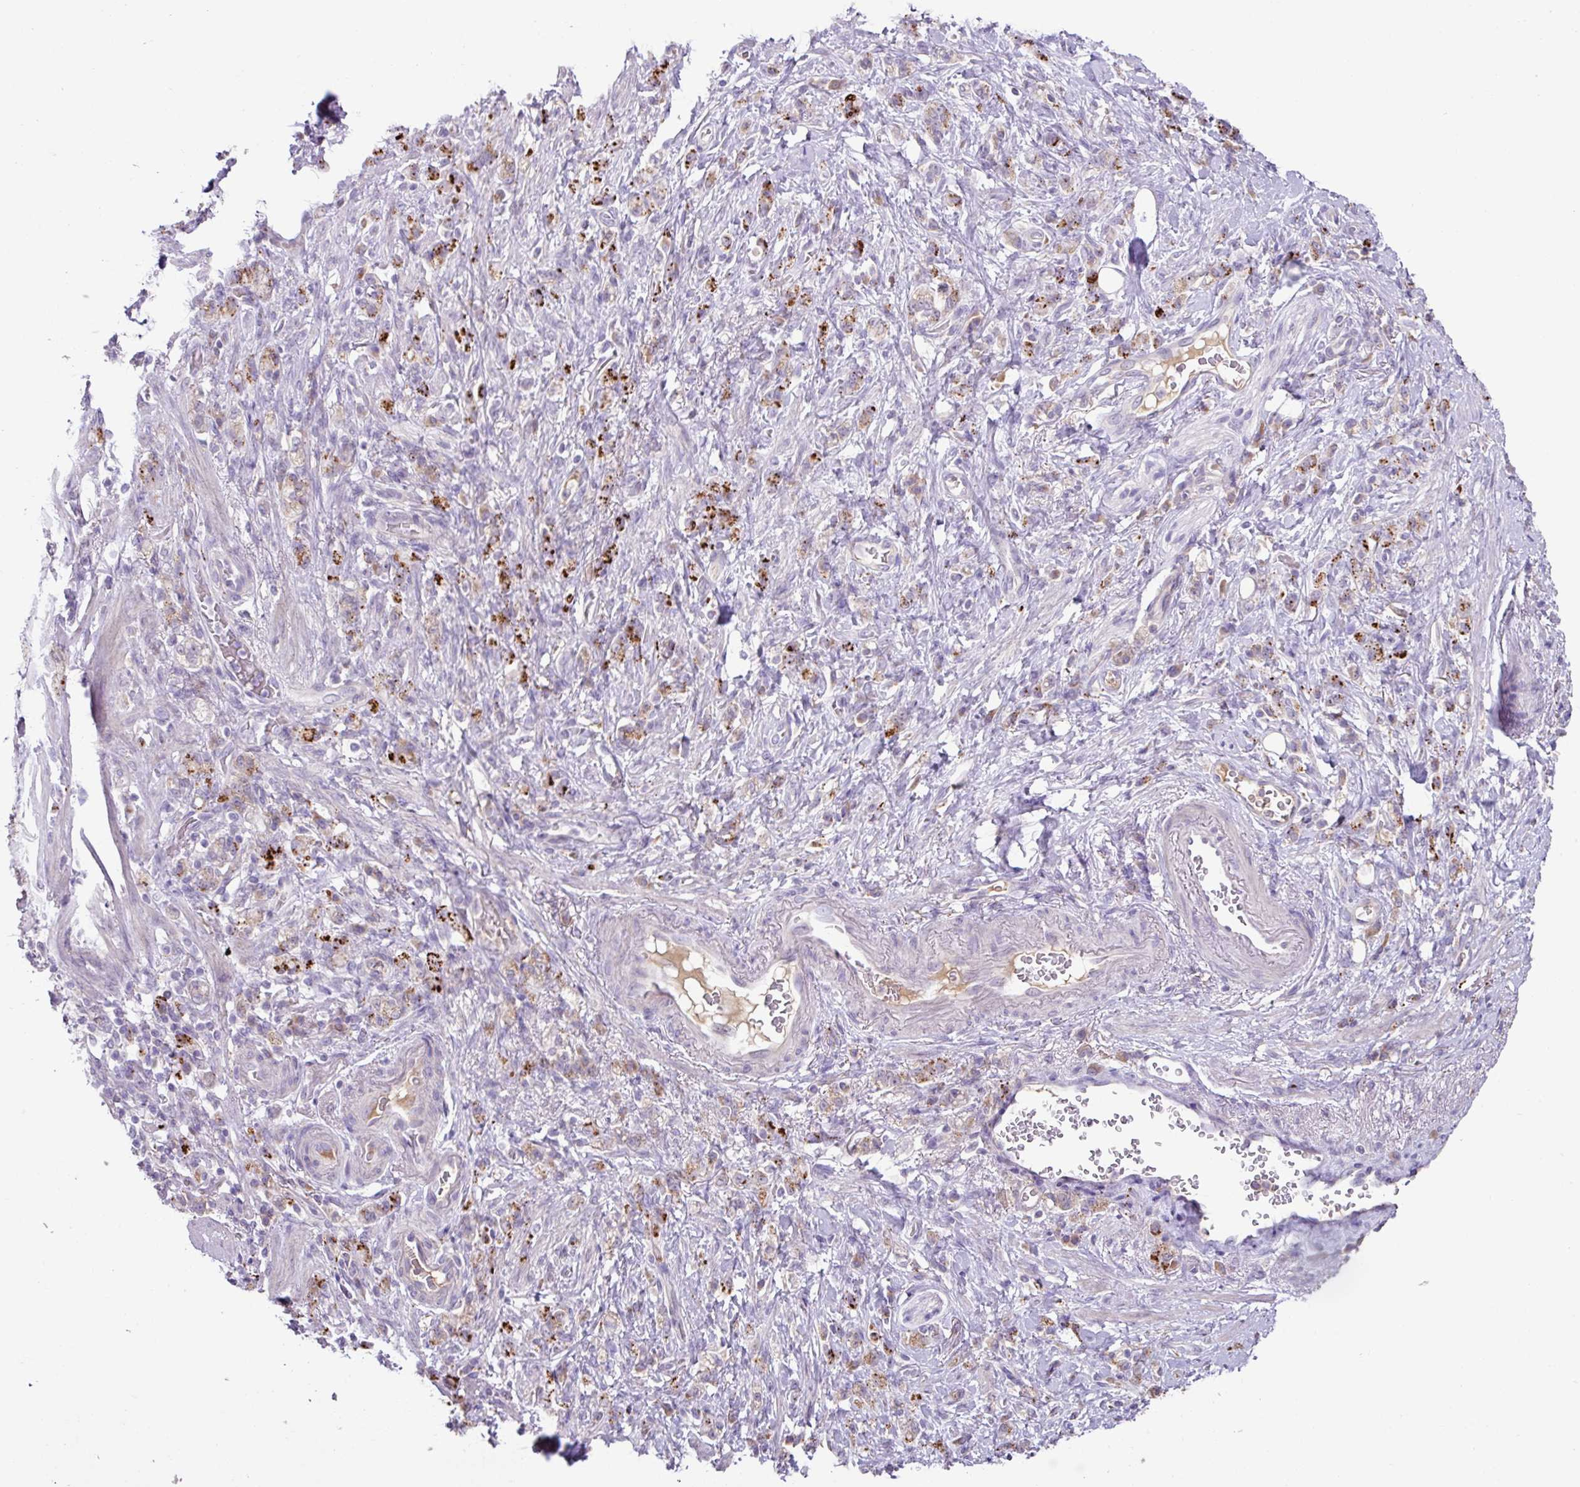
{"staining": {"intensity": "strong", "quantity": "<25%", "location": "cytoplasmic/membranous"}, "tissue": "stomach cancer", "cell_type": "Tumor cells", "image_type": "cancer", "snomed": [{"axis": "morphology", "description": "Adenocarcinoma, NOS"}, {"axis": "topography", "description": "Stomach"}], "caption": "Immunohistochemistry (IHC) micrograph of human adenocarcinoma (stomach) stained for a protein (brown), which exhibits medium levels of strong cytoplasmic/membranous positivity in about <25% of tumor cells.", "gene": "PLEKHH3", "patient": {"sex": "male", "age": 77}}